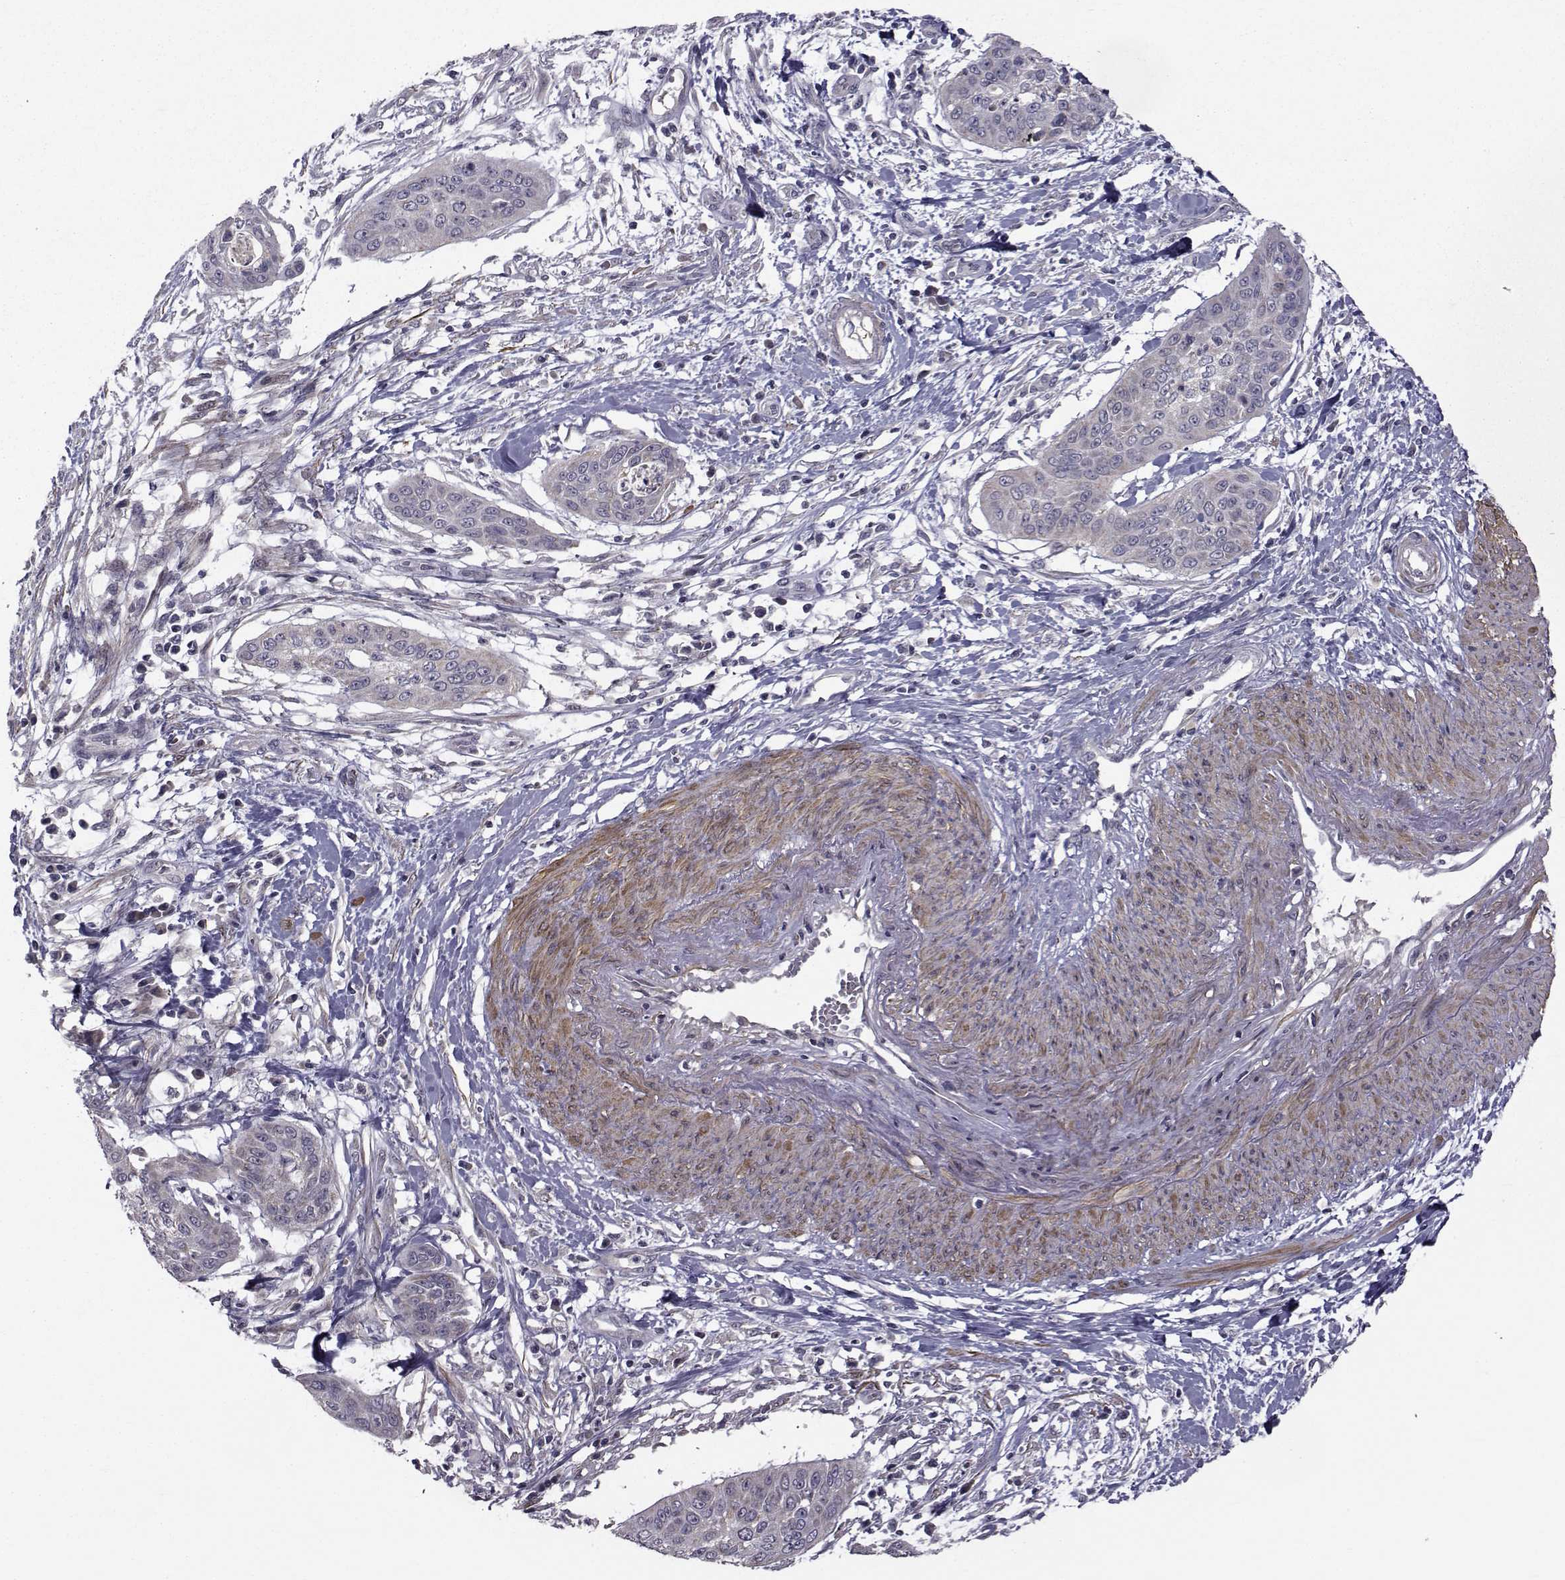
{"staining": {"intensity": "negative", "quantity": "none", "location": "none"}, "tissue": "cervical cancer", "cell_type": "Tumor cells", "image_type": "cancer", "snomed": [{"axis": "morphology", "description": "Squamous cell carcinoma, NOS"}, {"axis": "topography", "description": "Cervix"}], "caption": "This image is of squamous cell carcinoma (cervical) stained with immunohistochemistry (IHC) to label a protein in brown with the nuclei are counter-stained blue. There is no expression in tumor cells.", "gene": "FDXR", "patient": {"sex": "female", "age": 39}}